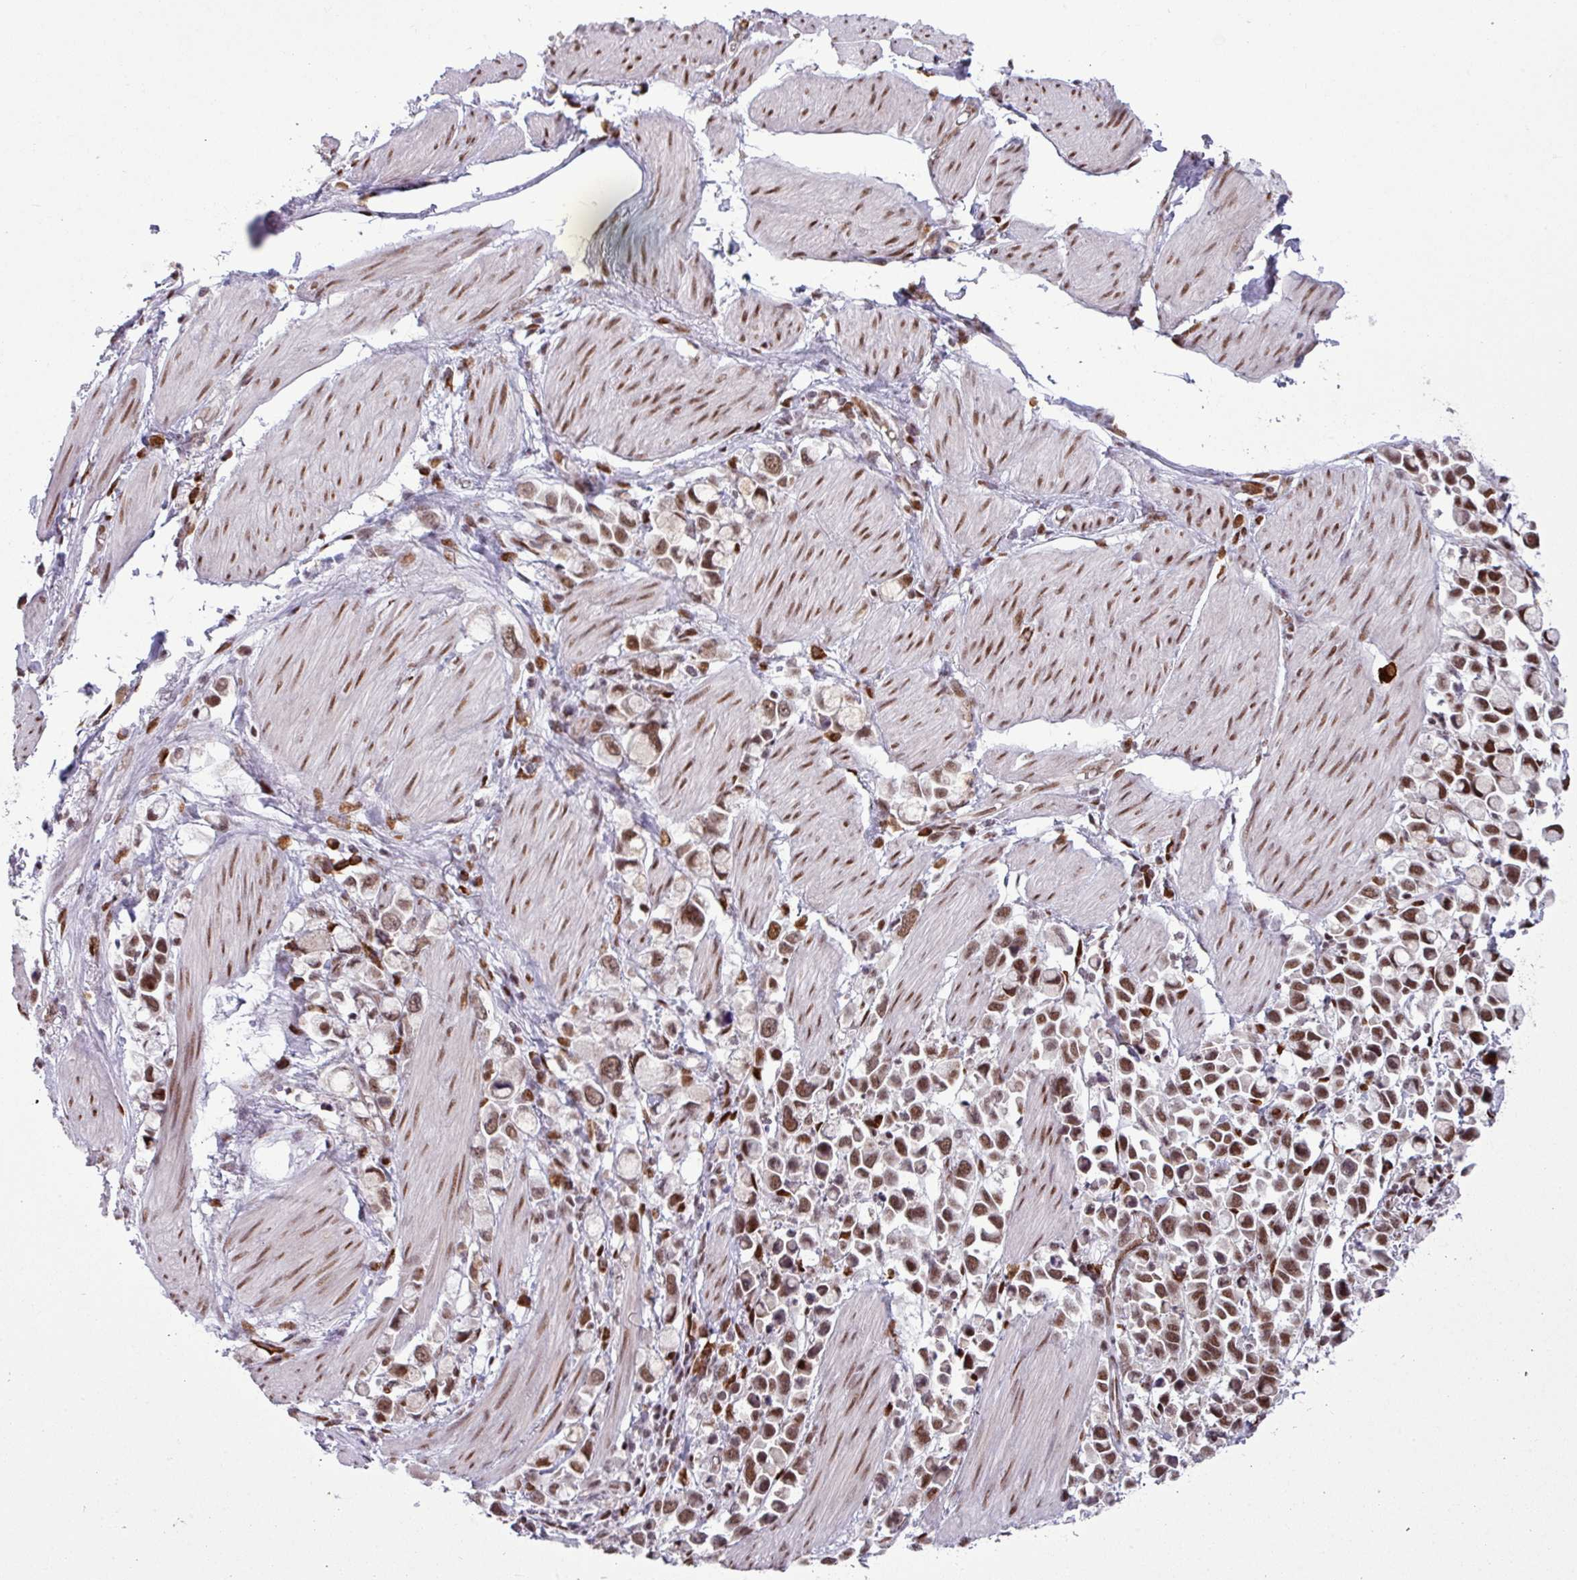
{"staining": {"intensity": "moderate", "quantity": ">75%", "location": "nuclear"}, "tissue": "stomach cancer", "cell_type": "Tumor cells", "image_type": "cancer", "snomed": [{"axis": "morphology", "description": "Adenocarcinoma, NOS"}, {"axis": "topography", "description": "Stomach"}], "caption": "This histopathology image reveals immunohistochemistry staining of stomach cancer, with medium moderate nuclear expression in approximately >75% of tumor cells.", "gene": "PRDM5", "patient": {"sex": "female", "age": 81}}